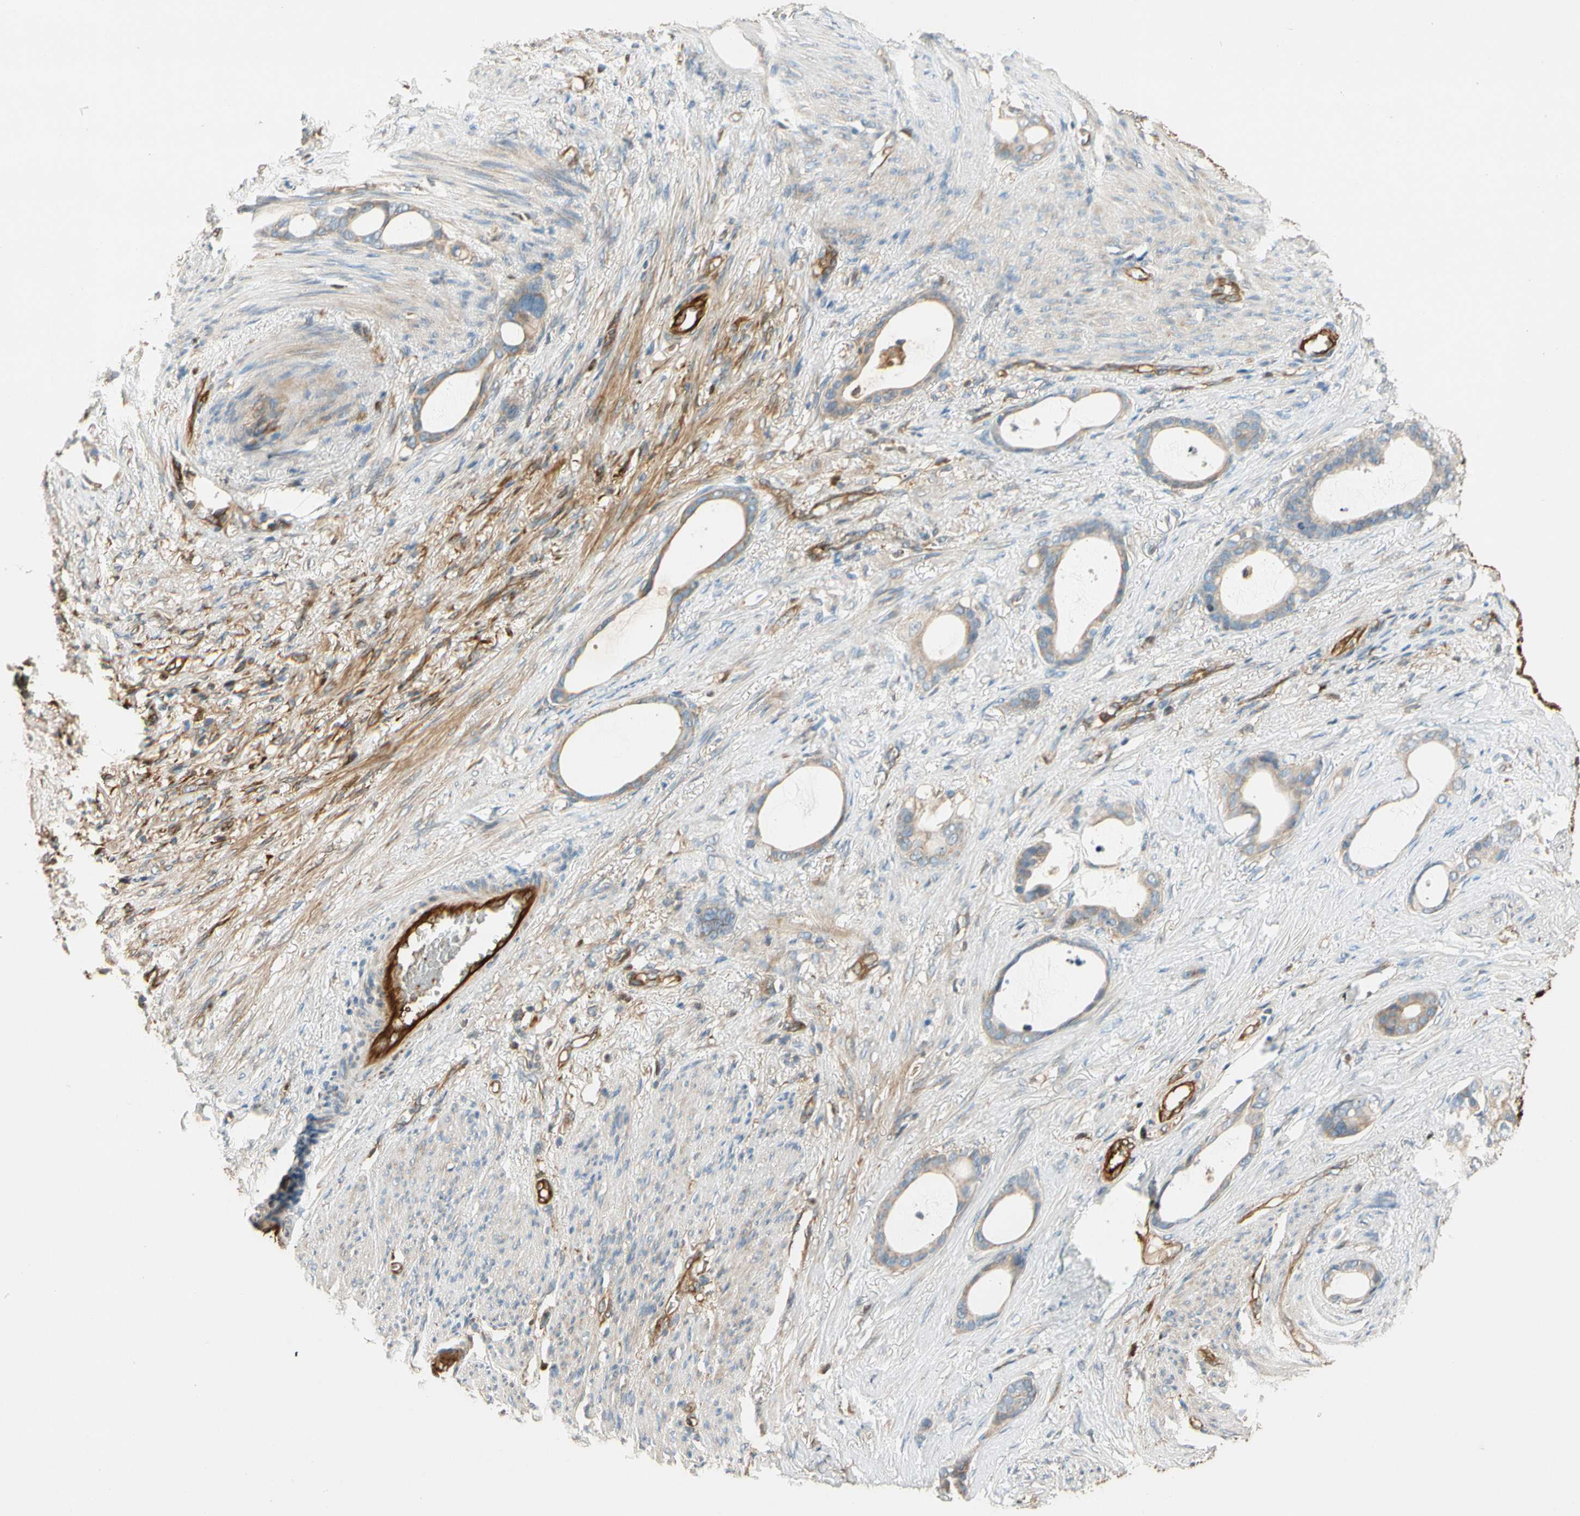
{"staining": {"intensity": "weak", "quantity": ">75%", "location": "cytoplasmic/membranous"}, "tissue": "stomach cancer", "cell_type": "Tumor cells", "image_type": "cancer", "snomed": [{"axis": "morphology", "description": "Adenocarcinoma, NOS"}, {"axis": "topography", "description": "Stomach"}], "caption": "Protein expression analysis of human stomach cancer reveals weak cytoplasmic/membranous expression in about >75% of tumor cells.", "gene": "PARP14", "patient": {"sex": "female", "age": 75}}